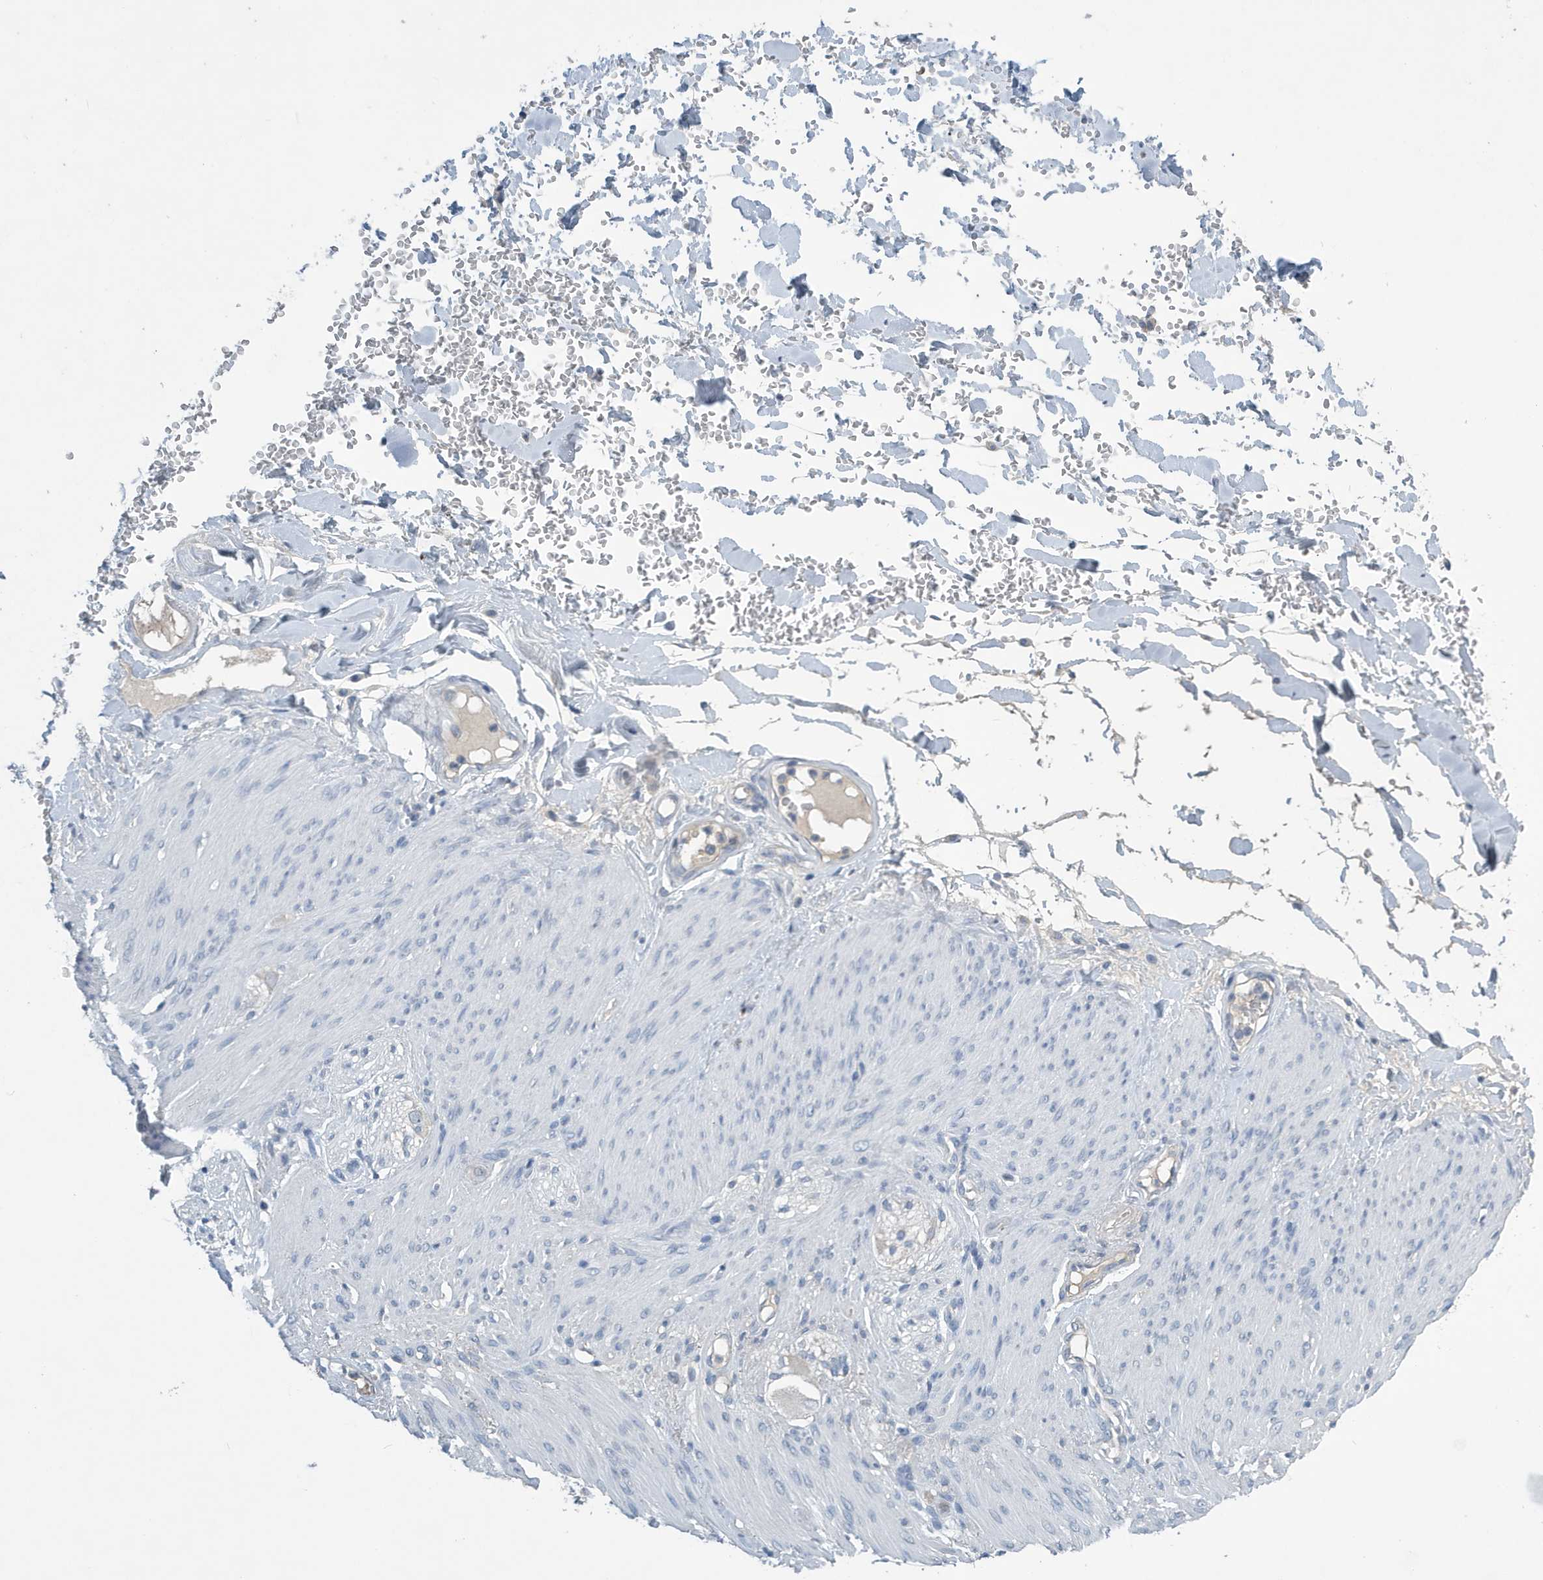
{"staining": {"intensity": "negative", "quantity": "none", "location": "none"}, "tissue": "adipose tissue", "cell_type": "Adipocytes", "image_type": "normal", "snomed": [{"axis": "morphology", "description": "Normal tissue, NOS"}, {"axis": "topography", "description": "Colon"}, {"axis": "topography", "description": "Peripheral nerve tissue"}], "caption": "Micrograph shows no protein positivity in adipocytes of benign adipose tissue.", "gene": "UGT2B4", "patient": {"sex": "female", "age": 61}}